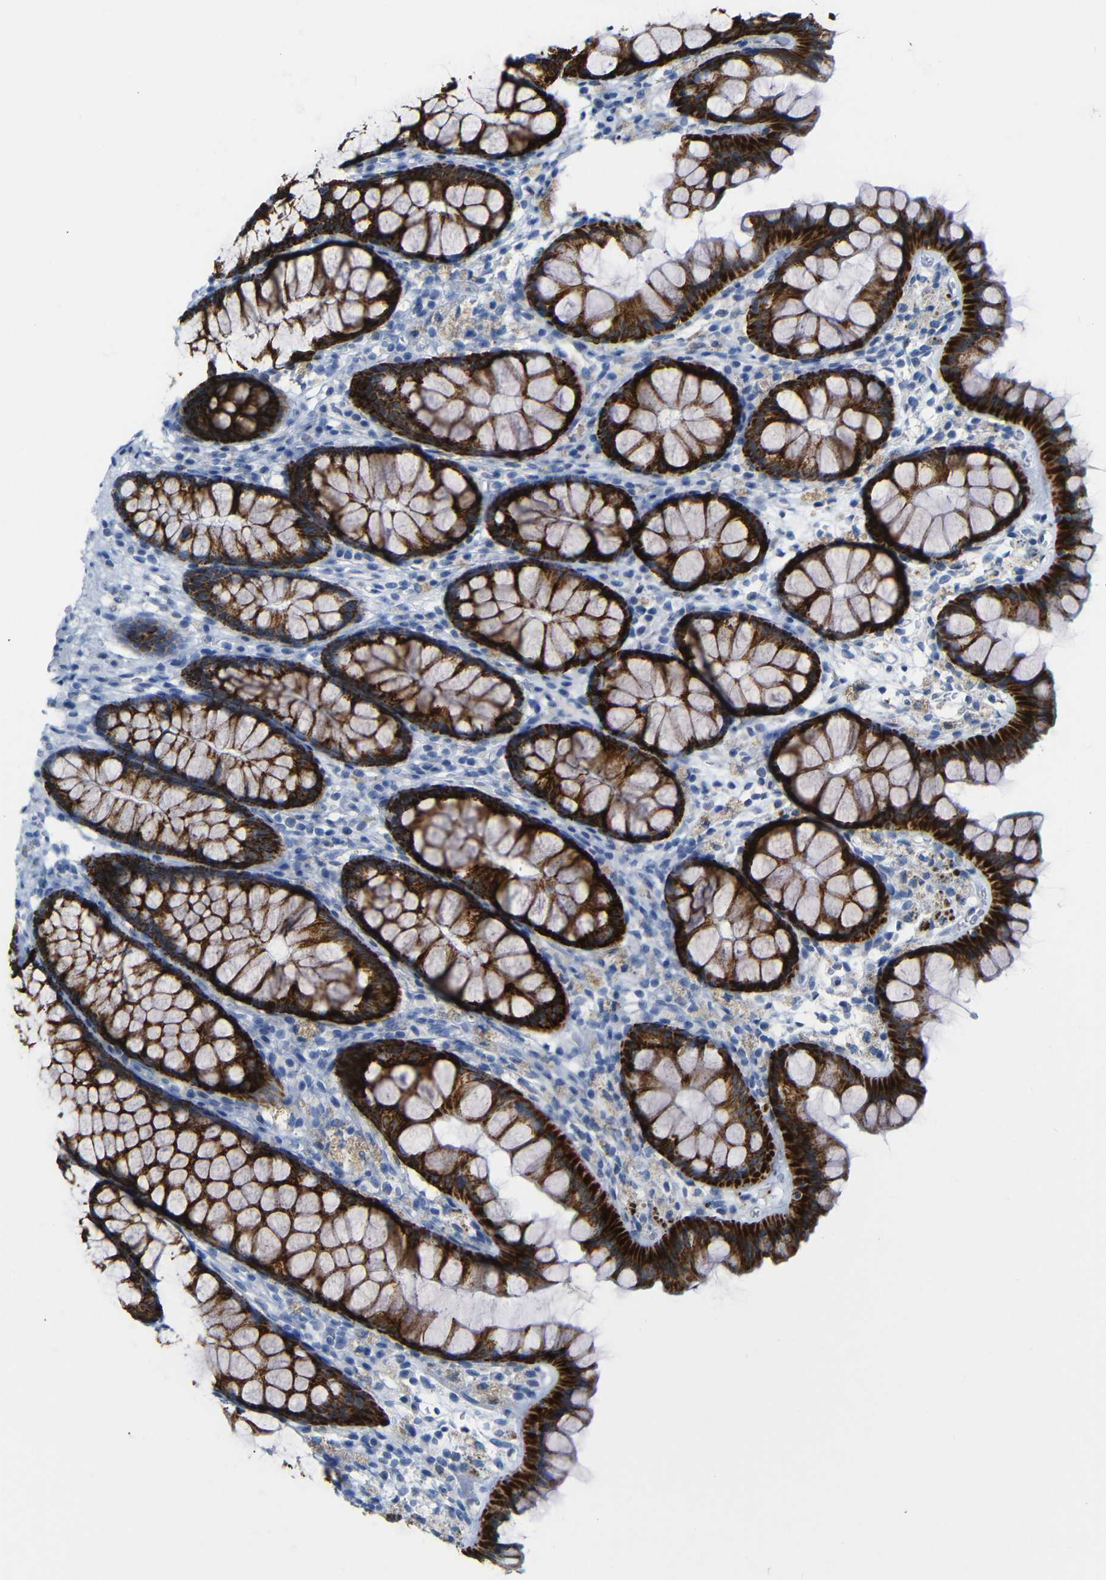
{"staining": {"intensity": "negative", "quantity": "none", "location": "none"}, "tissue": "colon", "cell_type": "Endothelial cells", "image_type": "normal", "snomed": [{"axis": "morphology", "description": "Normal tissue, NOS"}, {"axis": "topography", "description": "Colon"}], "caption": "A micrograph of human colon is negative for staining in endothelial cells. Nuclei are stained in blue.", "gene": "C15orf48", "patient": {"sex": "female", "age": 55}}